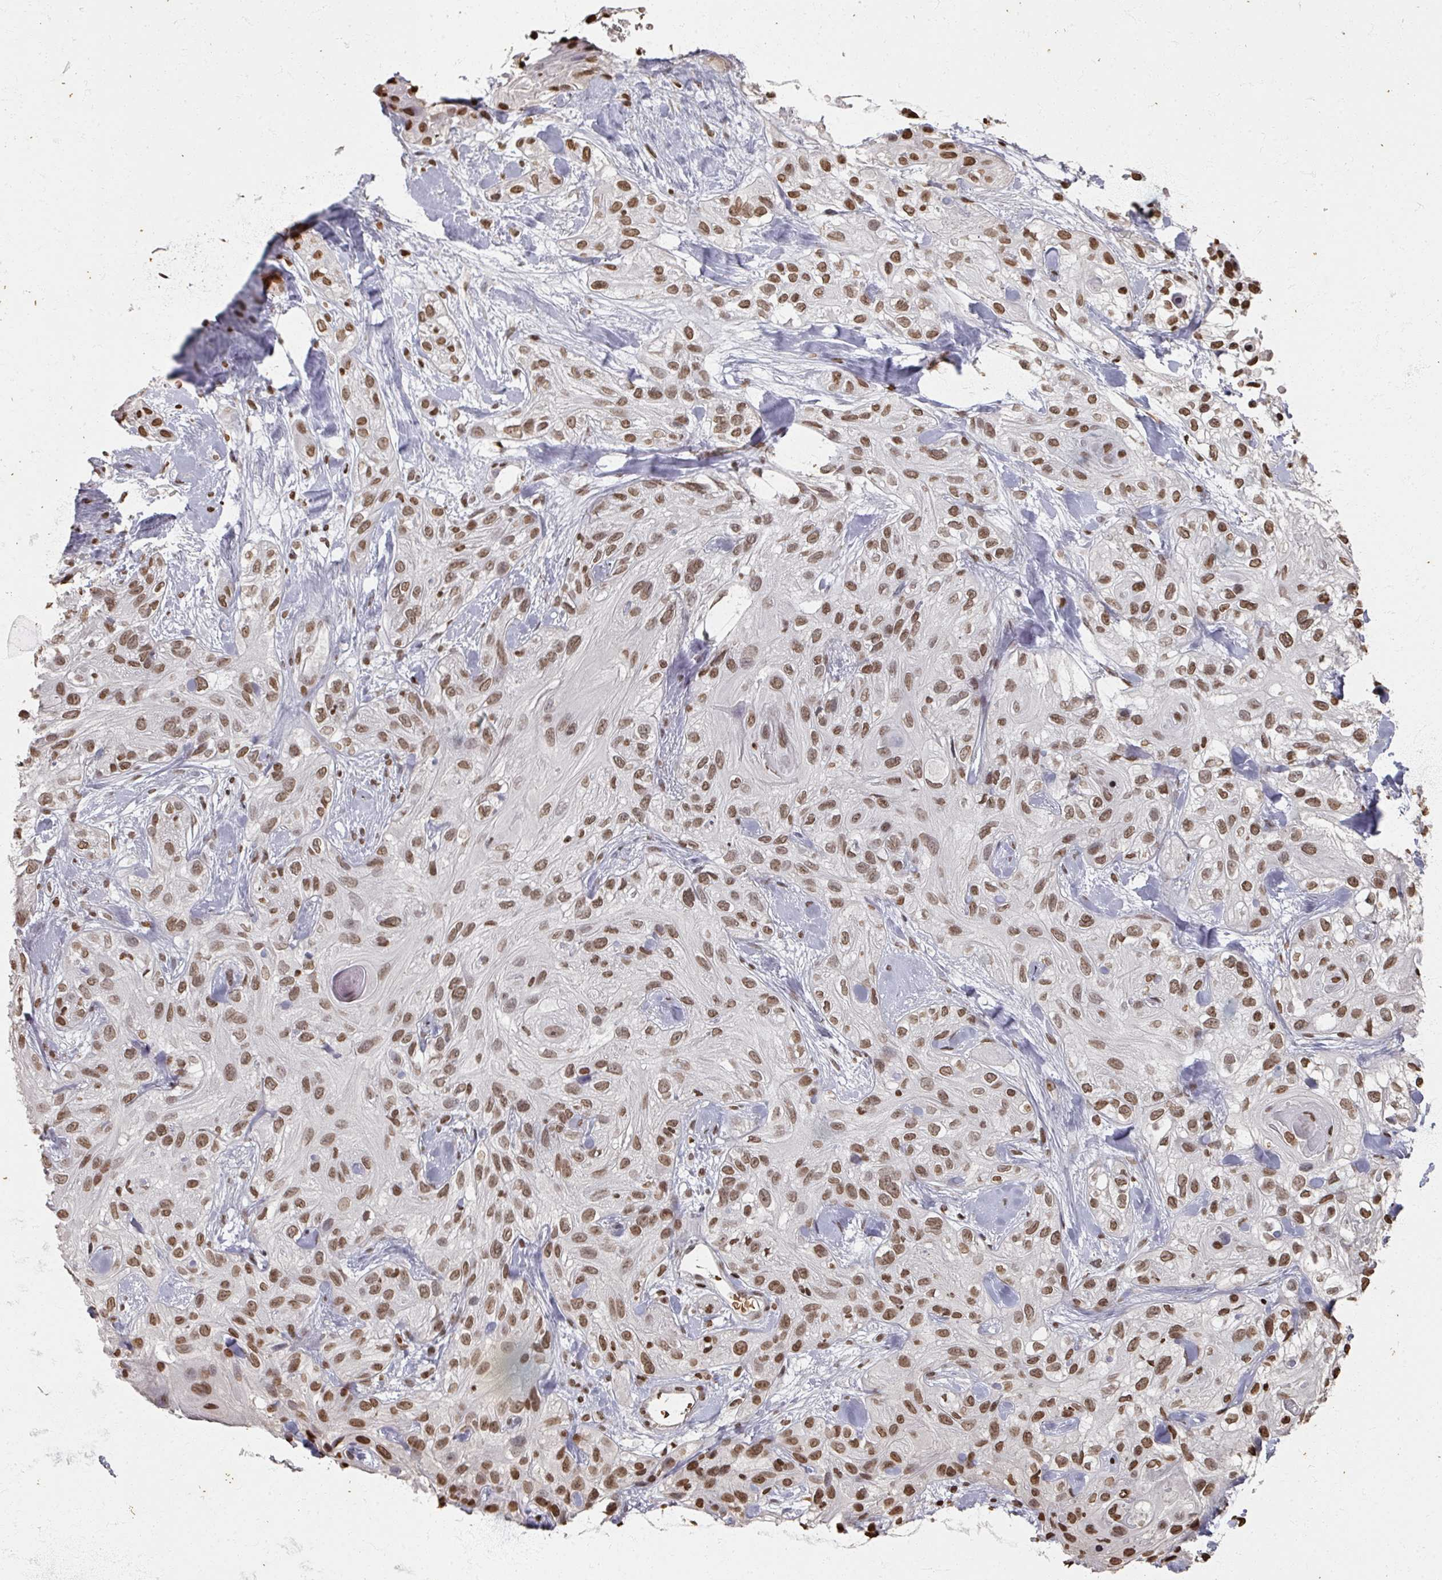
{"staining": {"intensity": "moderate", "quantity": ">75%", "location": "nuclear"}, "tissue": "skin cancer", "cell_type": "Tumor cells", "image_type": "cancer", "snomed": [{"axis": "morphology", "description": "Squamous cell carcinoma, NOS"}, {"axis": "topography", "description": "Skin"}], "caption": "IHC micrograph of neoplastic tissue: skin cancer (squamous cell carcinoma) stained using immunohistochemistry displays medium levels of moderate protein expression localized specifically in the nuclear of tumor cells, appearing as a nuclear brown color.", "gene": "DCUN1D5", "patient": {"sex": "male", "age": 82}}